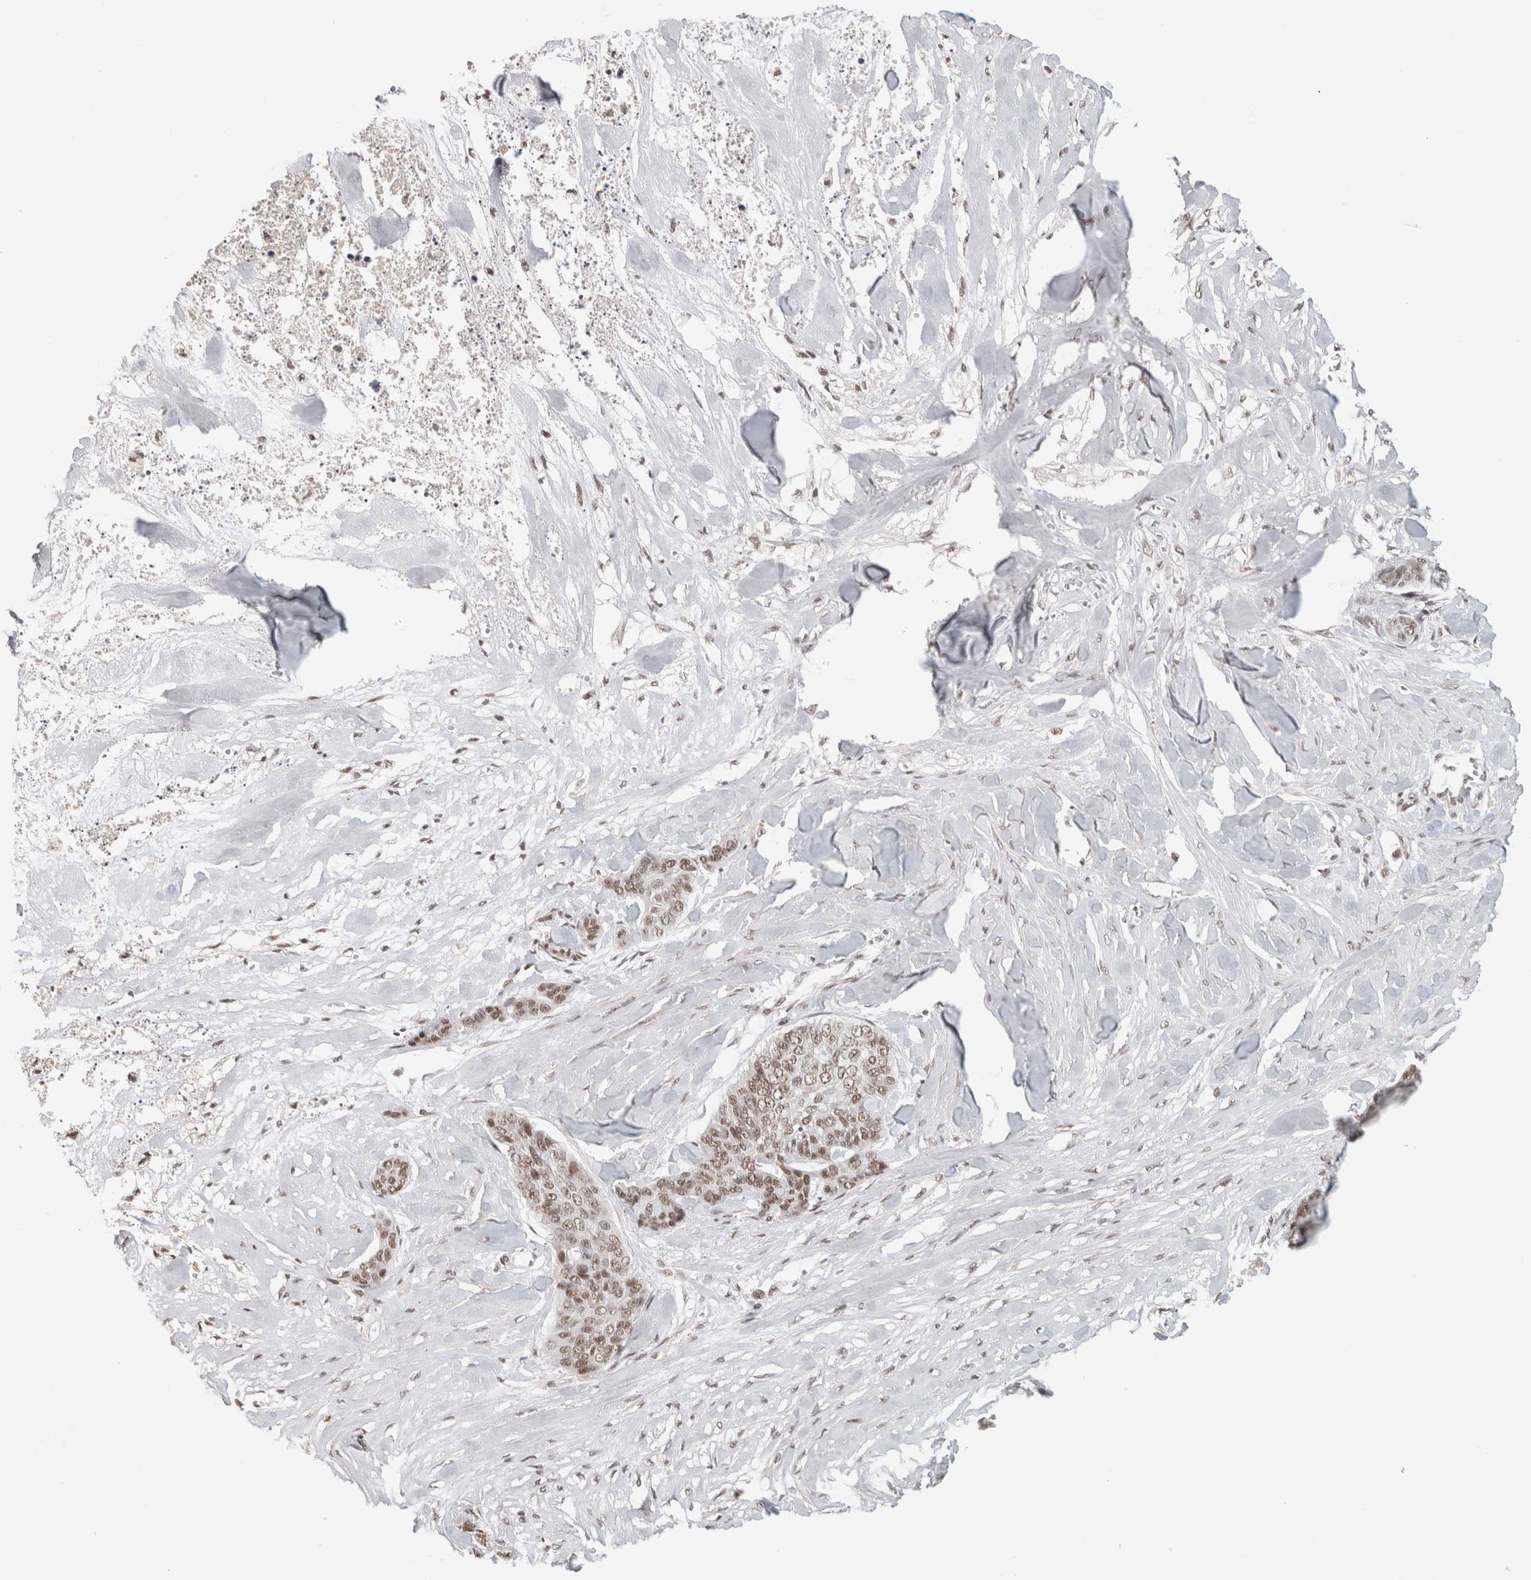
{"staining": {"intensity": "weak", "quantity": ">75%", "location": "nuclear"}, "tissue": "skin cancer", "cell_type": "Tumor cells", "image_type": "cancer", "snomed": [{"axis": "morphology", "description": "Basal cell carcinoma"}, {"axis": "topography", "description": "Skin"}], "caption": "Skin cancer (basal cell carcinoma) stained with immunohistochemistry (IHC) reveals weak nuclear expression in approximately >75% of tumor cells.", "gene": "ZNF830", "patient": {"sex": "female", "age": 64}}